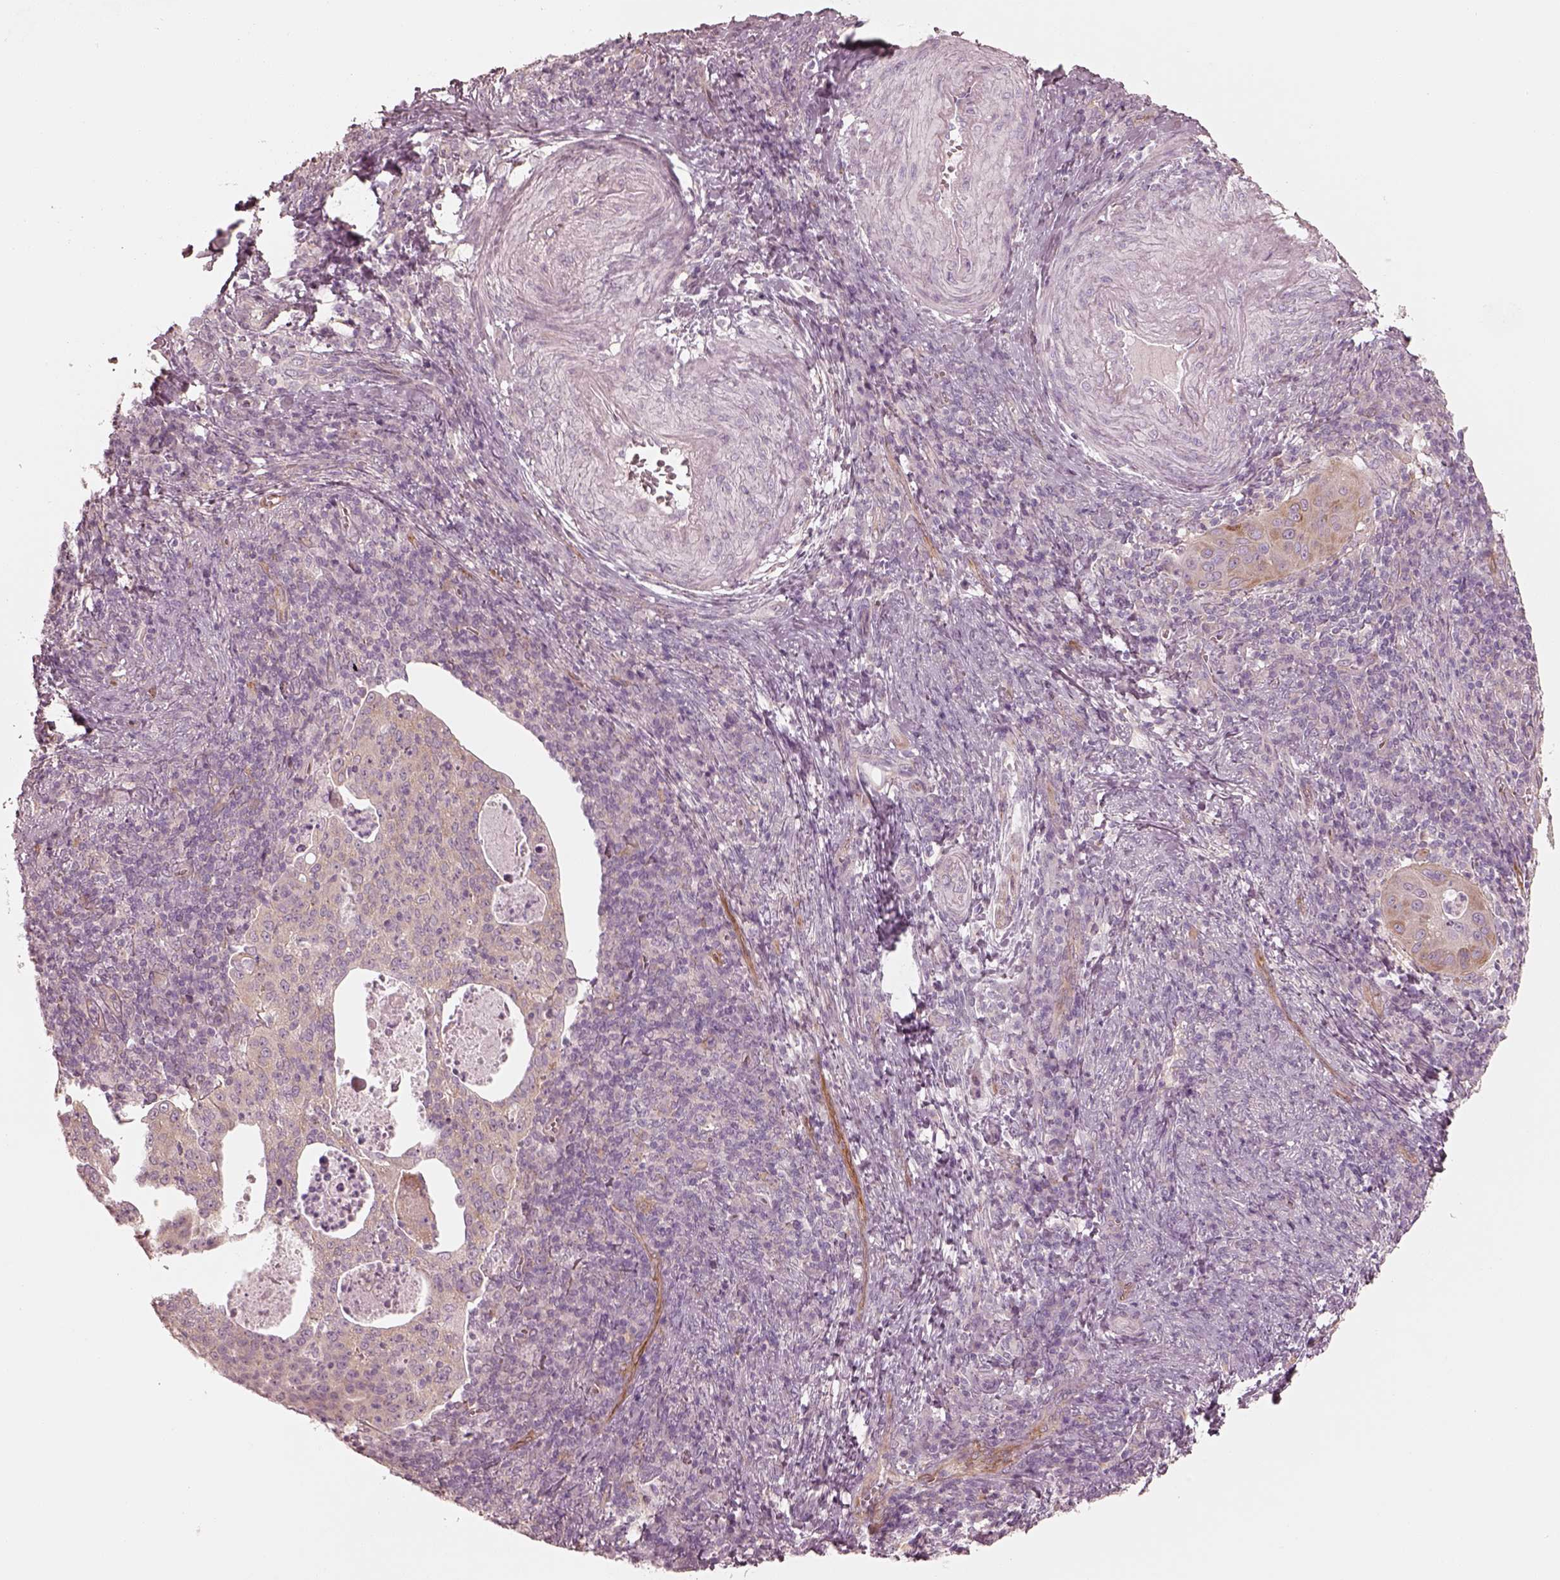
{"staining": {"intensity": "weak", "quantity": "<25%", "location": "cytoplasmic/membranous"}, "tissue": "cervical cancer", "cell_type": "Tumor cells", "image_type": "cancer", "snomed": [{"axis": "morphology", "description": "Squamous cell carcinoma, NOS"}, {"axis": "topography", "description": "Cervix"}], "caption": "Protein analysis of cervical cancer (squamous cell carcinoma) displays no significant expression in tumor cells. The staining is performed using DAB brown chromogen with nuclei counter-stained in using hematoxylin.", "gene": "RAB3C", "patient": {"sex": "female", "age": 39}}